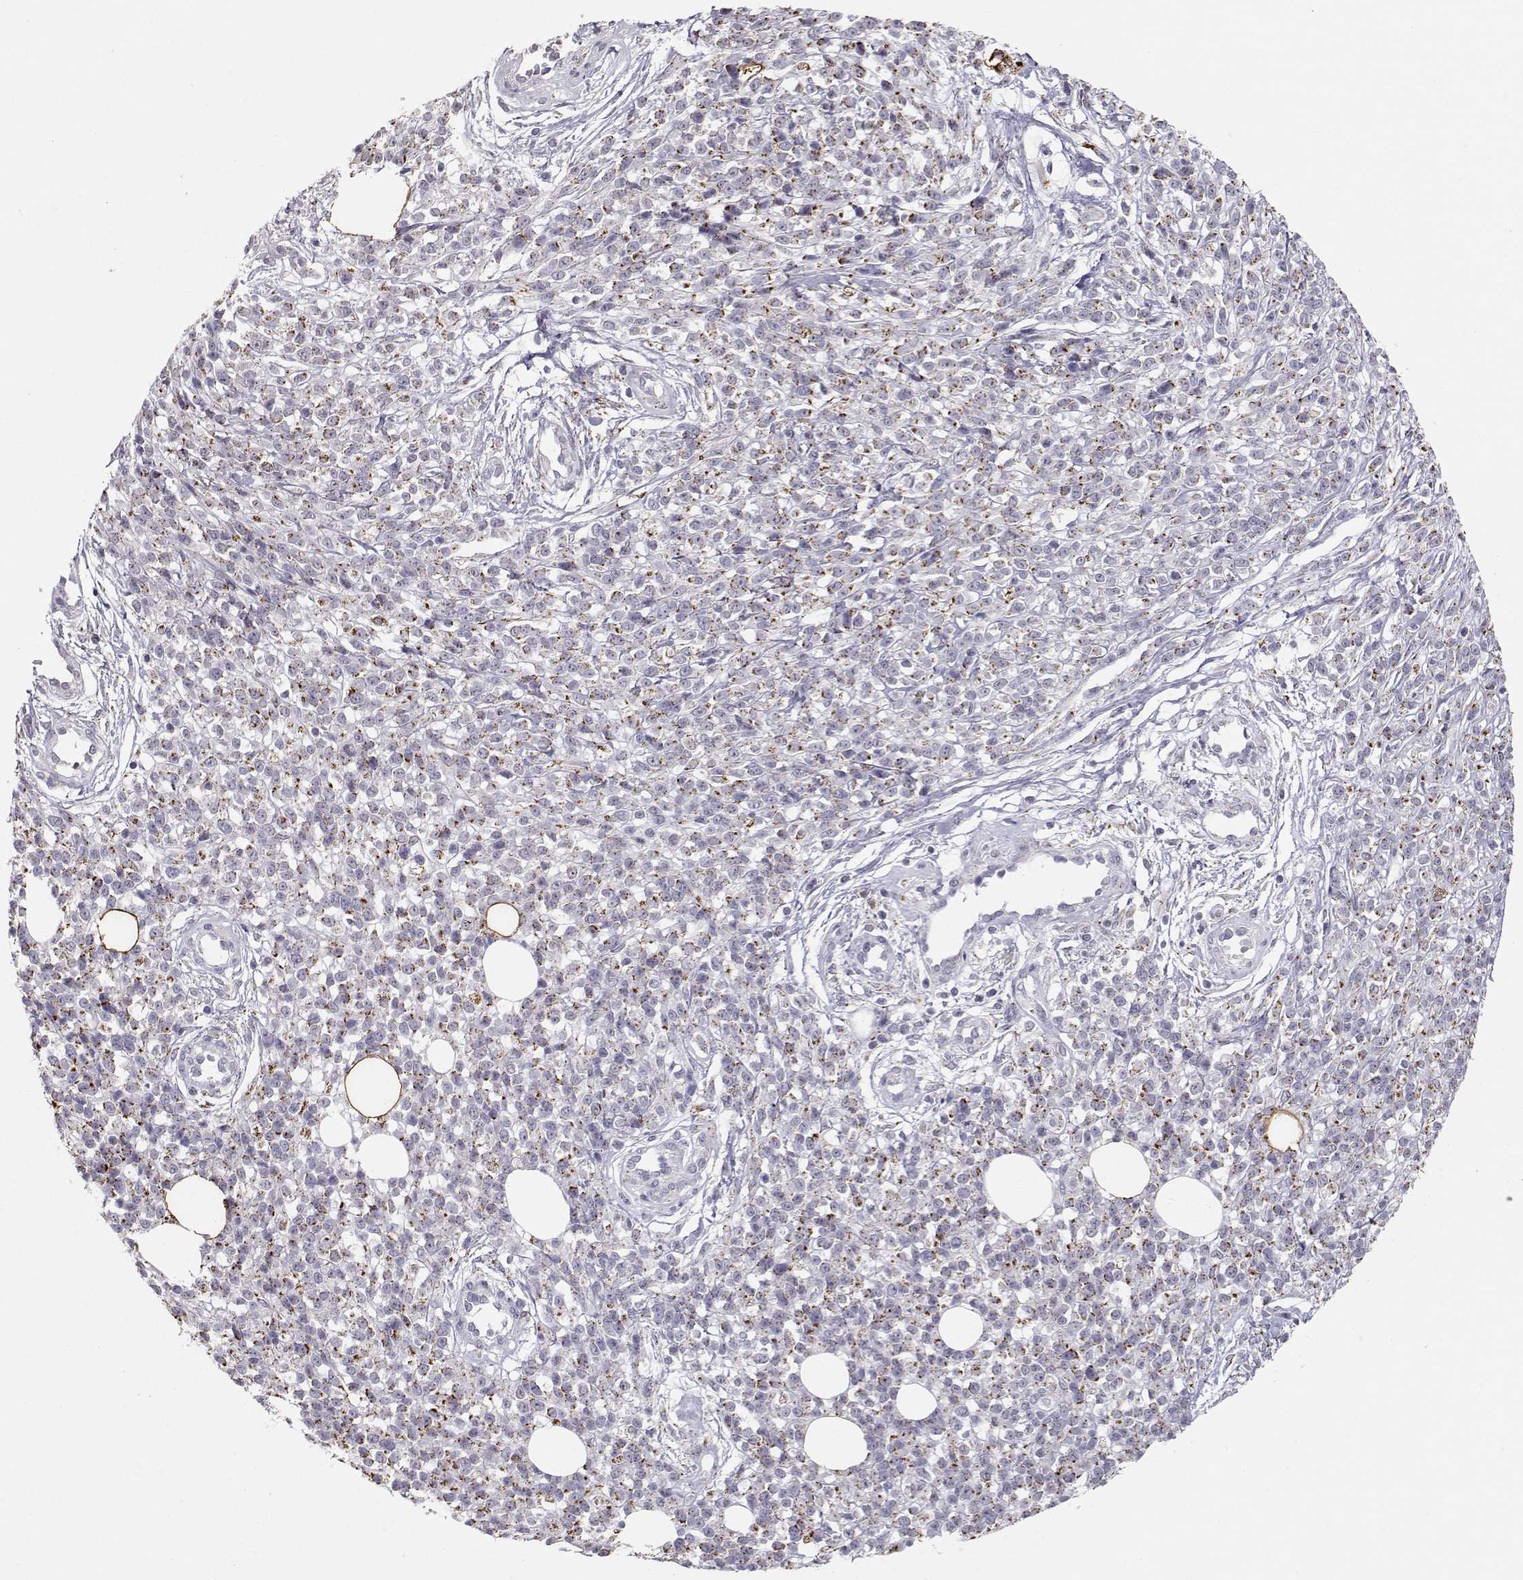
{"staining": {"intensity": "strong", "quantity": "<25%", "location": "cytoplasmic/membranous"}, "tissue": "melanoma", "cell_type": "Tumor cells", "image_type": "cancer", "snomed": [{"axis": "morphology", "description": "Malignant melanoma, NOS"}, {"axis": "topography", "description": "Skin"}, {"axis": "topography", "description": "Skin of trunk"}], "caption": "Protein expression analysis of melanoma shows strong cytoplasmic/membranous expression in about <25% of tumor cells. (DAB (3,3'-diaminobenzidine) IHC with brightfield microscopy, high magnification).", "gene": "NPVF", "patient": {"sex": "male", "age": 74}}